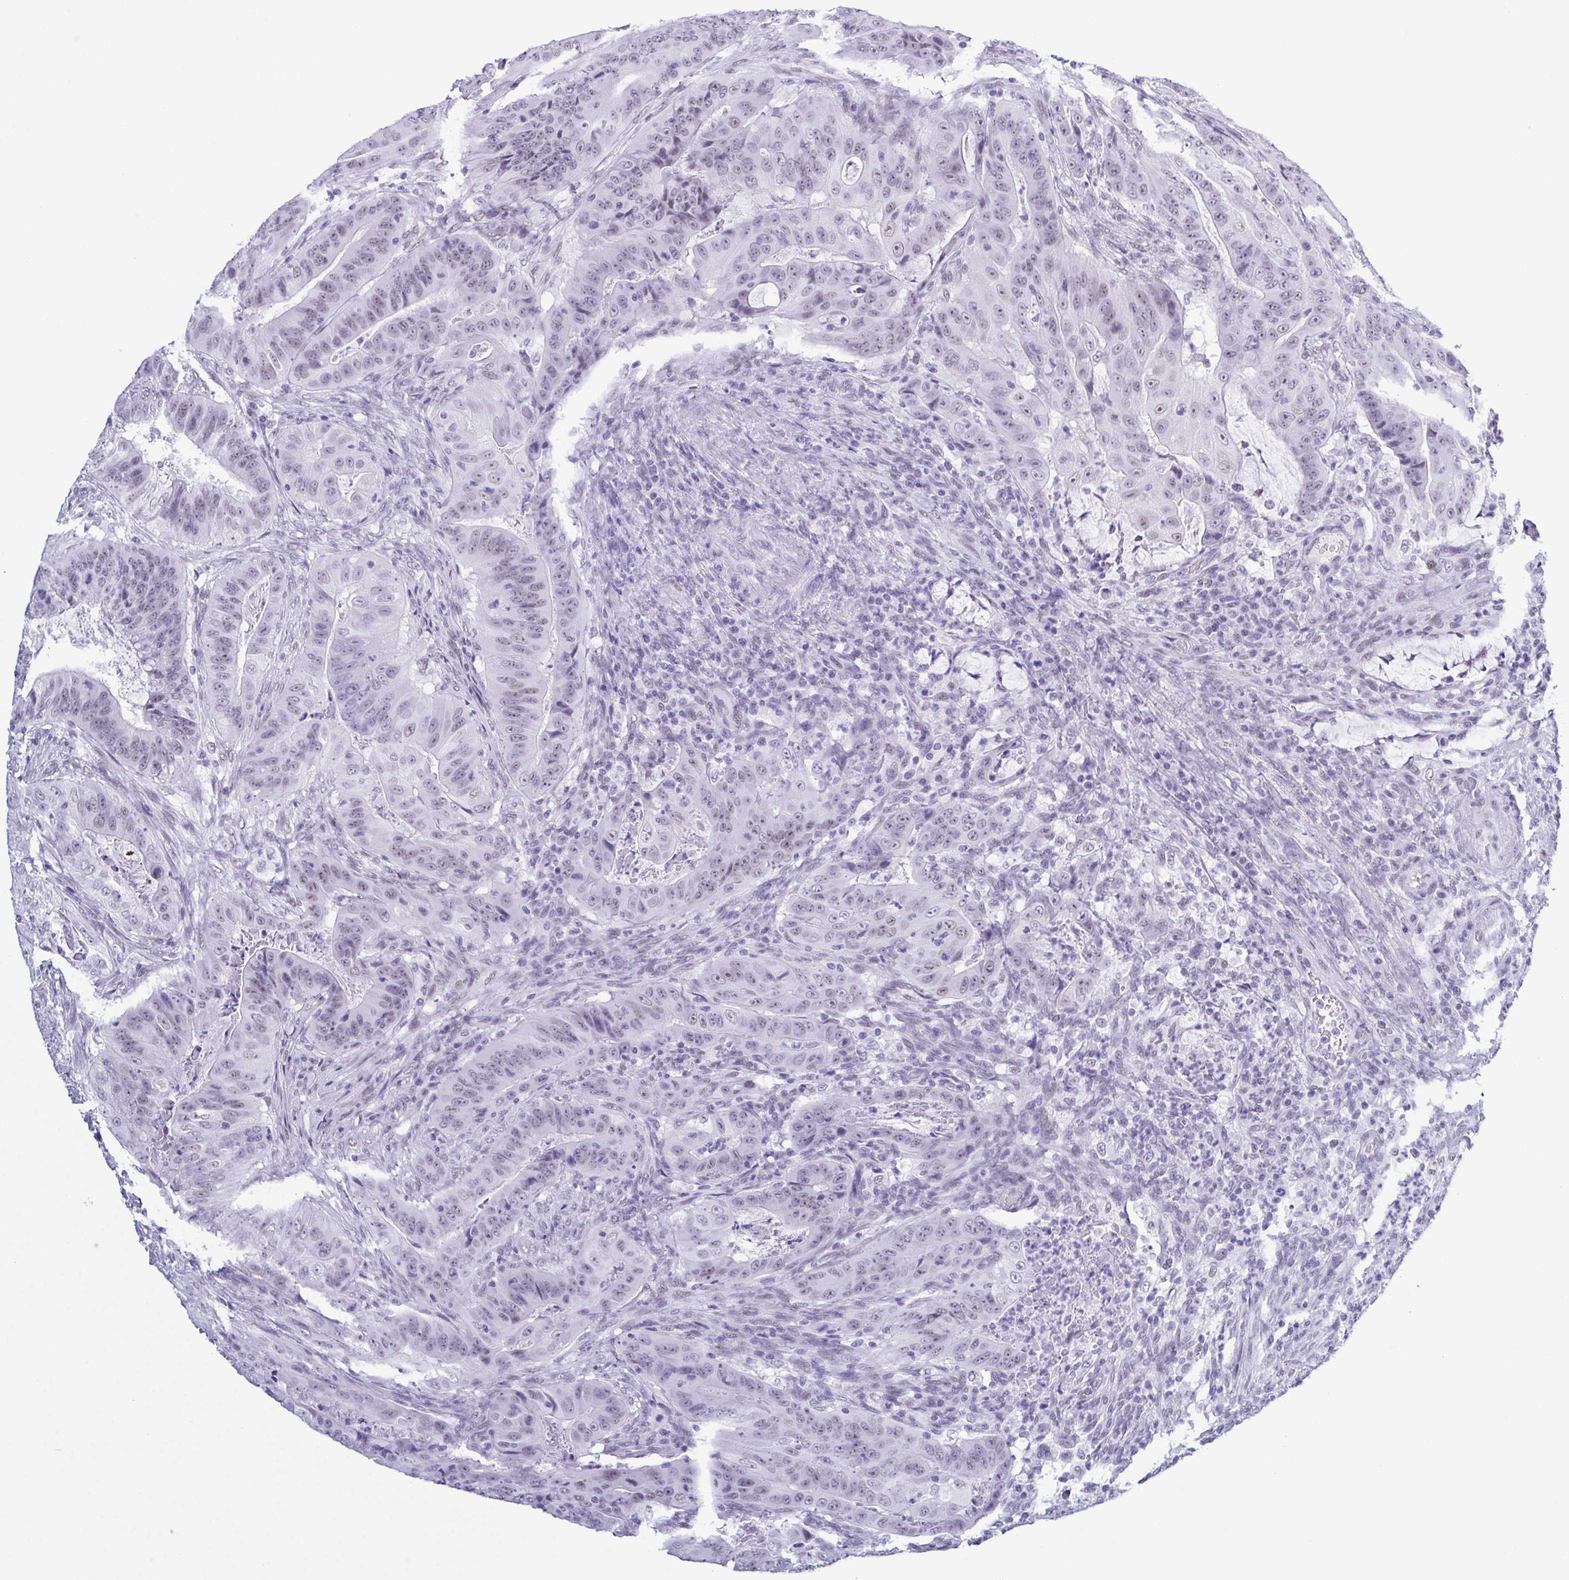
{"staining": {"intensity": "weak", "quantity": ">75%", "location": "nuclear"}, "tissue": "colorectal cancer", "cell_type": "Tumor cells", "image_type": "cancer", "snomed": [{"axis": "morphology", "description": "Adenocarcinoma, NOS"}, {"axis": "topography", "description": "Colon"}], "caption": "A low amount of weak nuclear staining is identified in approximately >75% of tumor cells in adenocarcinoma (colorectal) tissue.", "gene": "SUGP2", "patient": {"sex": "male", "age": 33}}